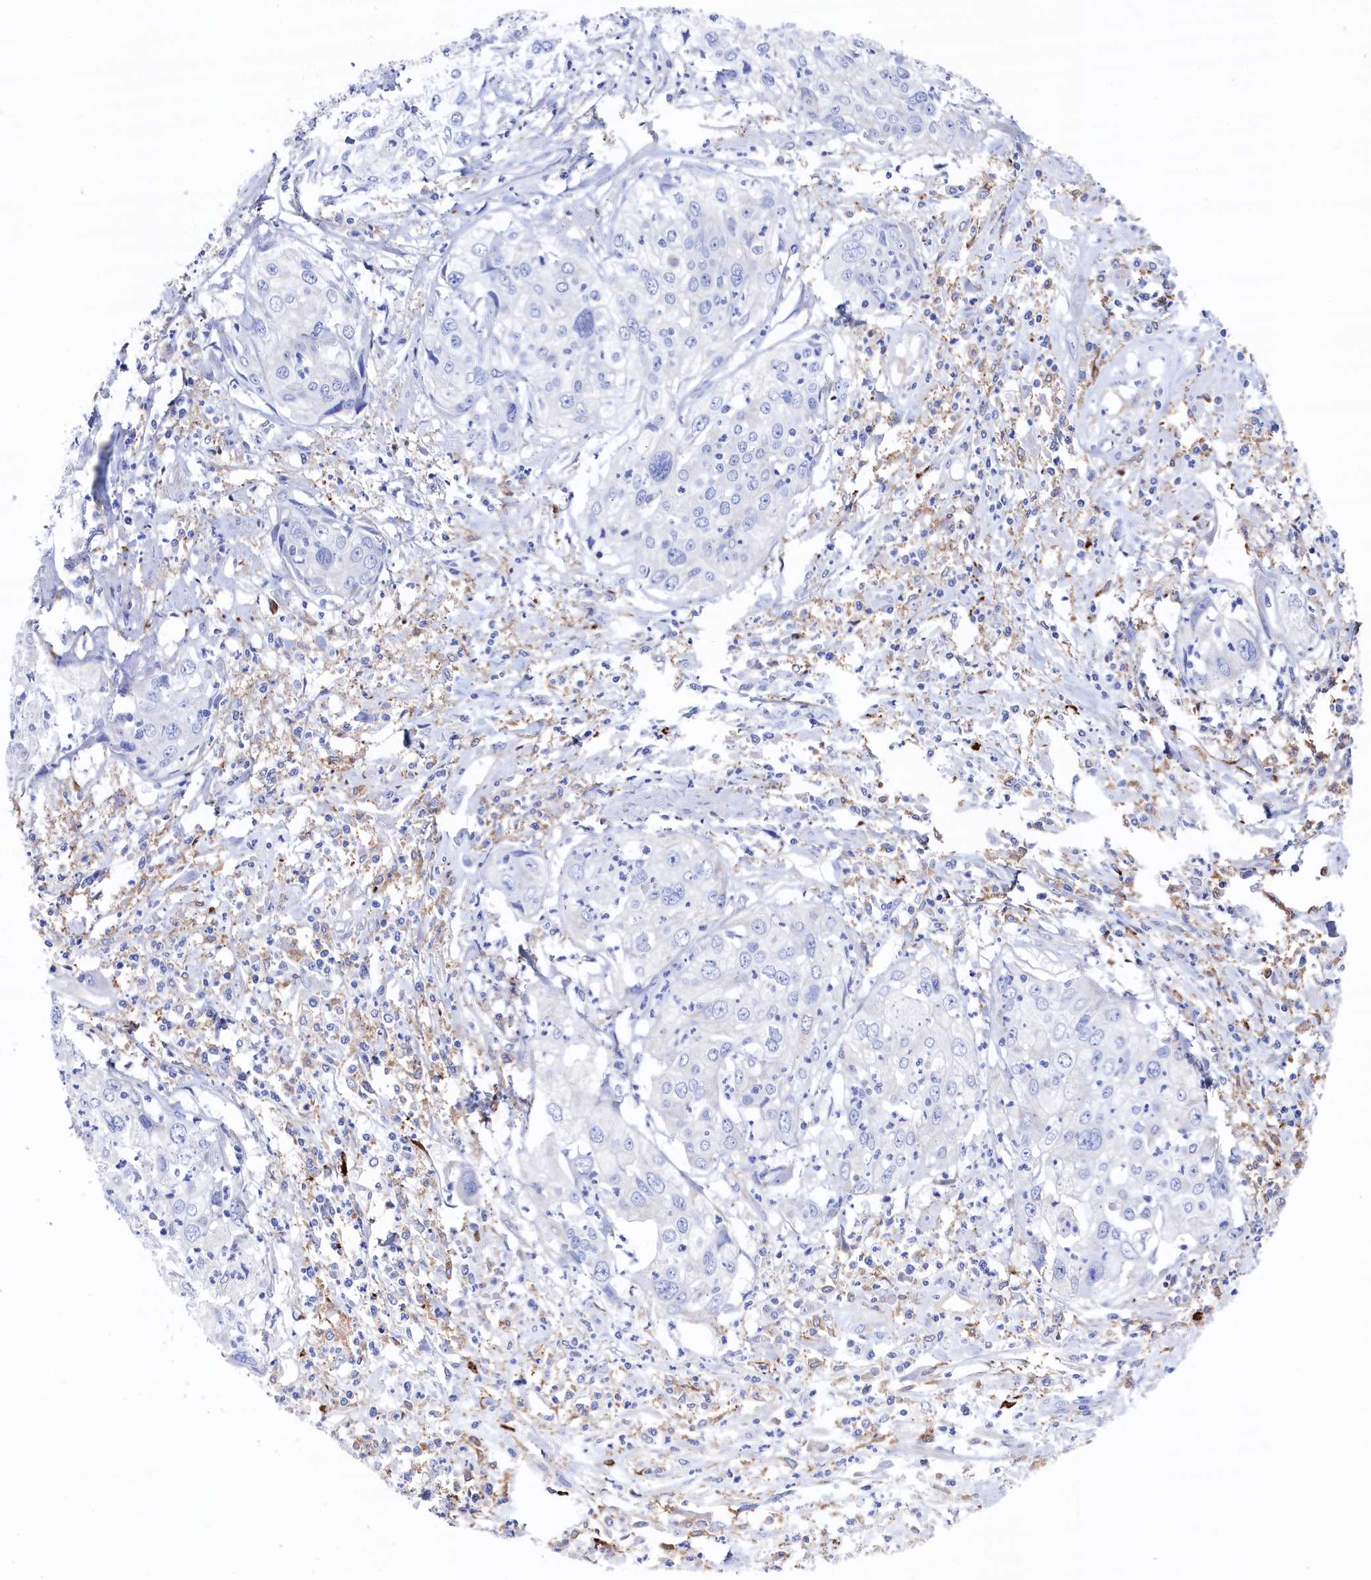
{"staining": {"intensity": "negative", "quantity": "none", "location": "none"}, "tissue": "cervical cancer", "cell_type": "Tumor cells", "image_type": "cancer", "snomed": [{"axis": "morphology", "description": "Squamous cell carcinoma, NOS"}, {"axis": "topography", "description": "Cervix"}], "caption": "The image displays no staining of tumor cells in cervical cancer (squamous cell carcinoma).", "gene": "C12orf73", "patient": {"sex": "female", "age": 31}}